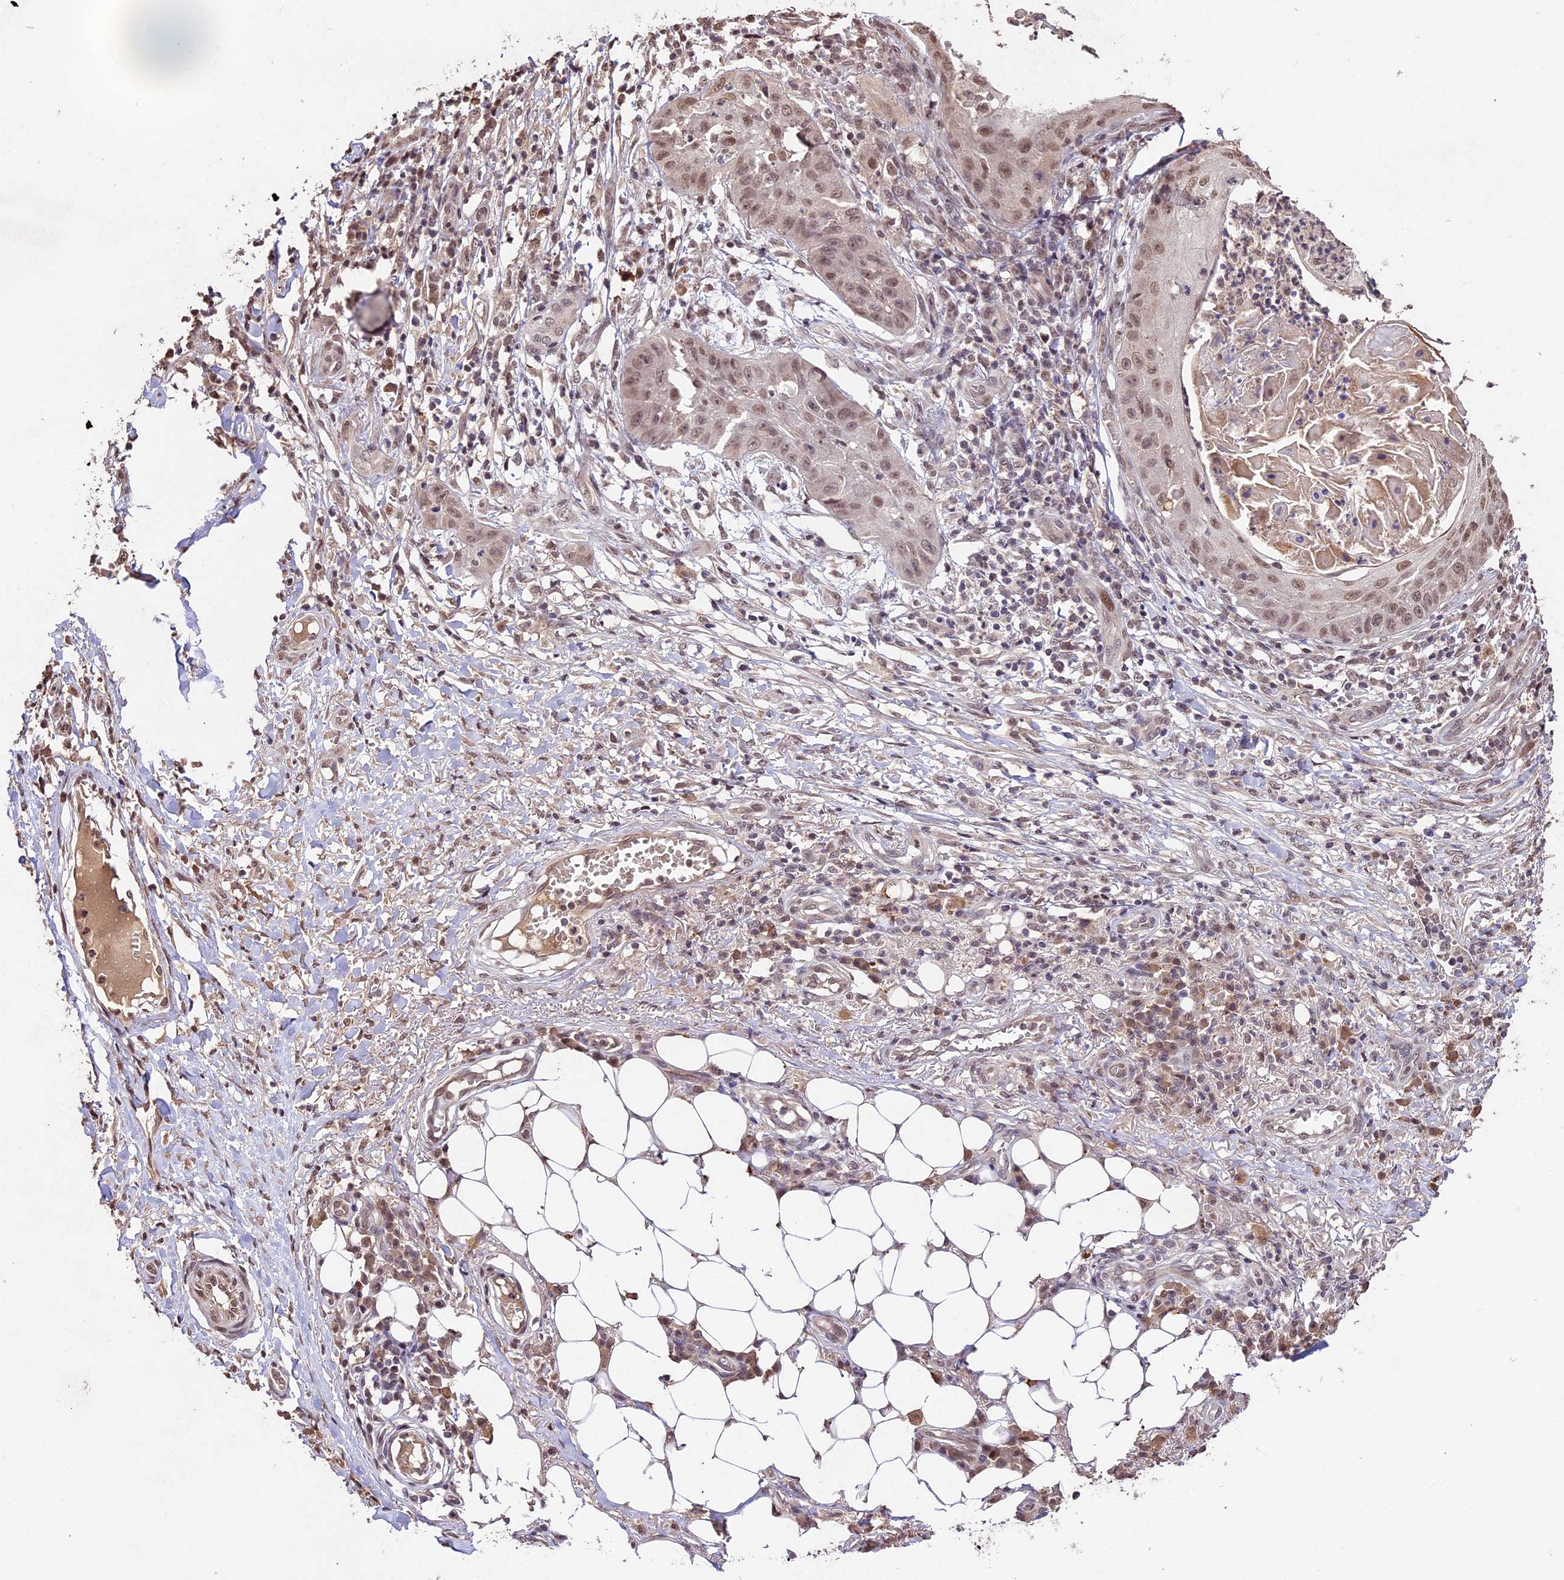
{"staining": {"intensity": "weak", "quantity": ">75%", "location": "nuclear"}, "tissue": "skin cancer", "cell_type": "Tumor cells", "image_type": "cancer", "snomed": [{"axis": "morphology", "description": "Squamous cell carcinoma, NOS"}, {"axis": "topography", "description": "Skin"}], "caption": "Squamous cell carcinoma (skin) stained for a protein (brown) shows weak nuclear positive staining in approximately >75% of tumor cells.", "gene": "CDKN2AIP", "patient": {"sex": "male", "age": 70}}